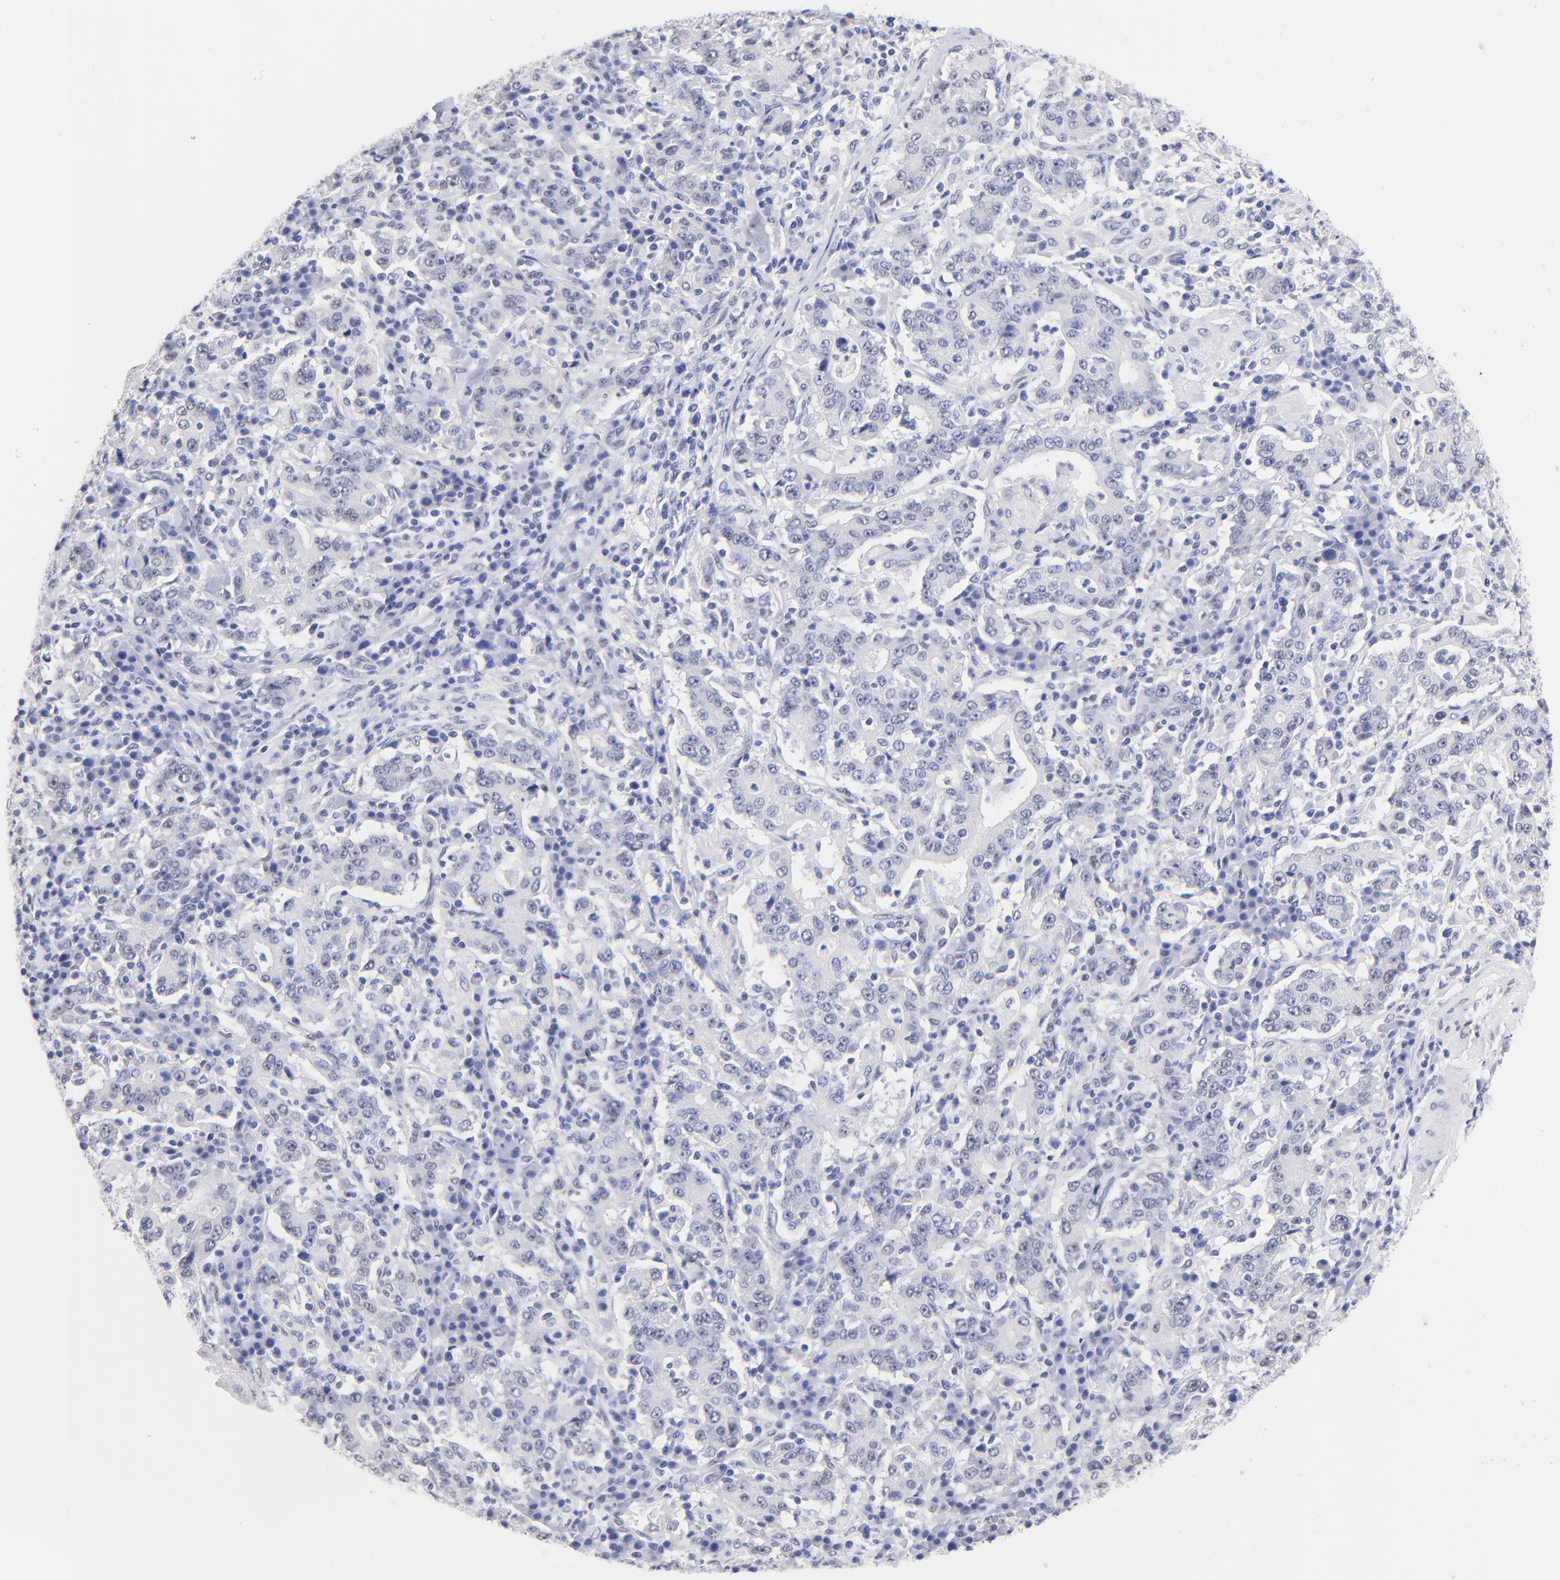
{"staining": {"intensity": "negative", "quantity": "none", "location": "none"}, "tissue": "stomach cancer", "cell_type": "Tumor cells", "image_type": "cancer", "snomed": [{"axis": "morphology", "description": "Normal tissue, NOS"}, {"axis": "morphology", "description": "Adenocarcinoma, NOS"}, {"axis": "topography", "description": "Stomach, upper"}, {"axis": "topography", "description": "Stomach"}], "caption": "This is an IHC histopathology image of human stomach cancer (adenocarcinoma). There is no staining in tumor cells.", "gene": "ZNF74", "patient": {"sex": "male", "age": 59}}